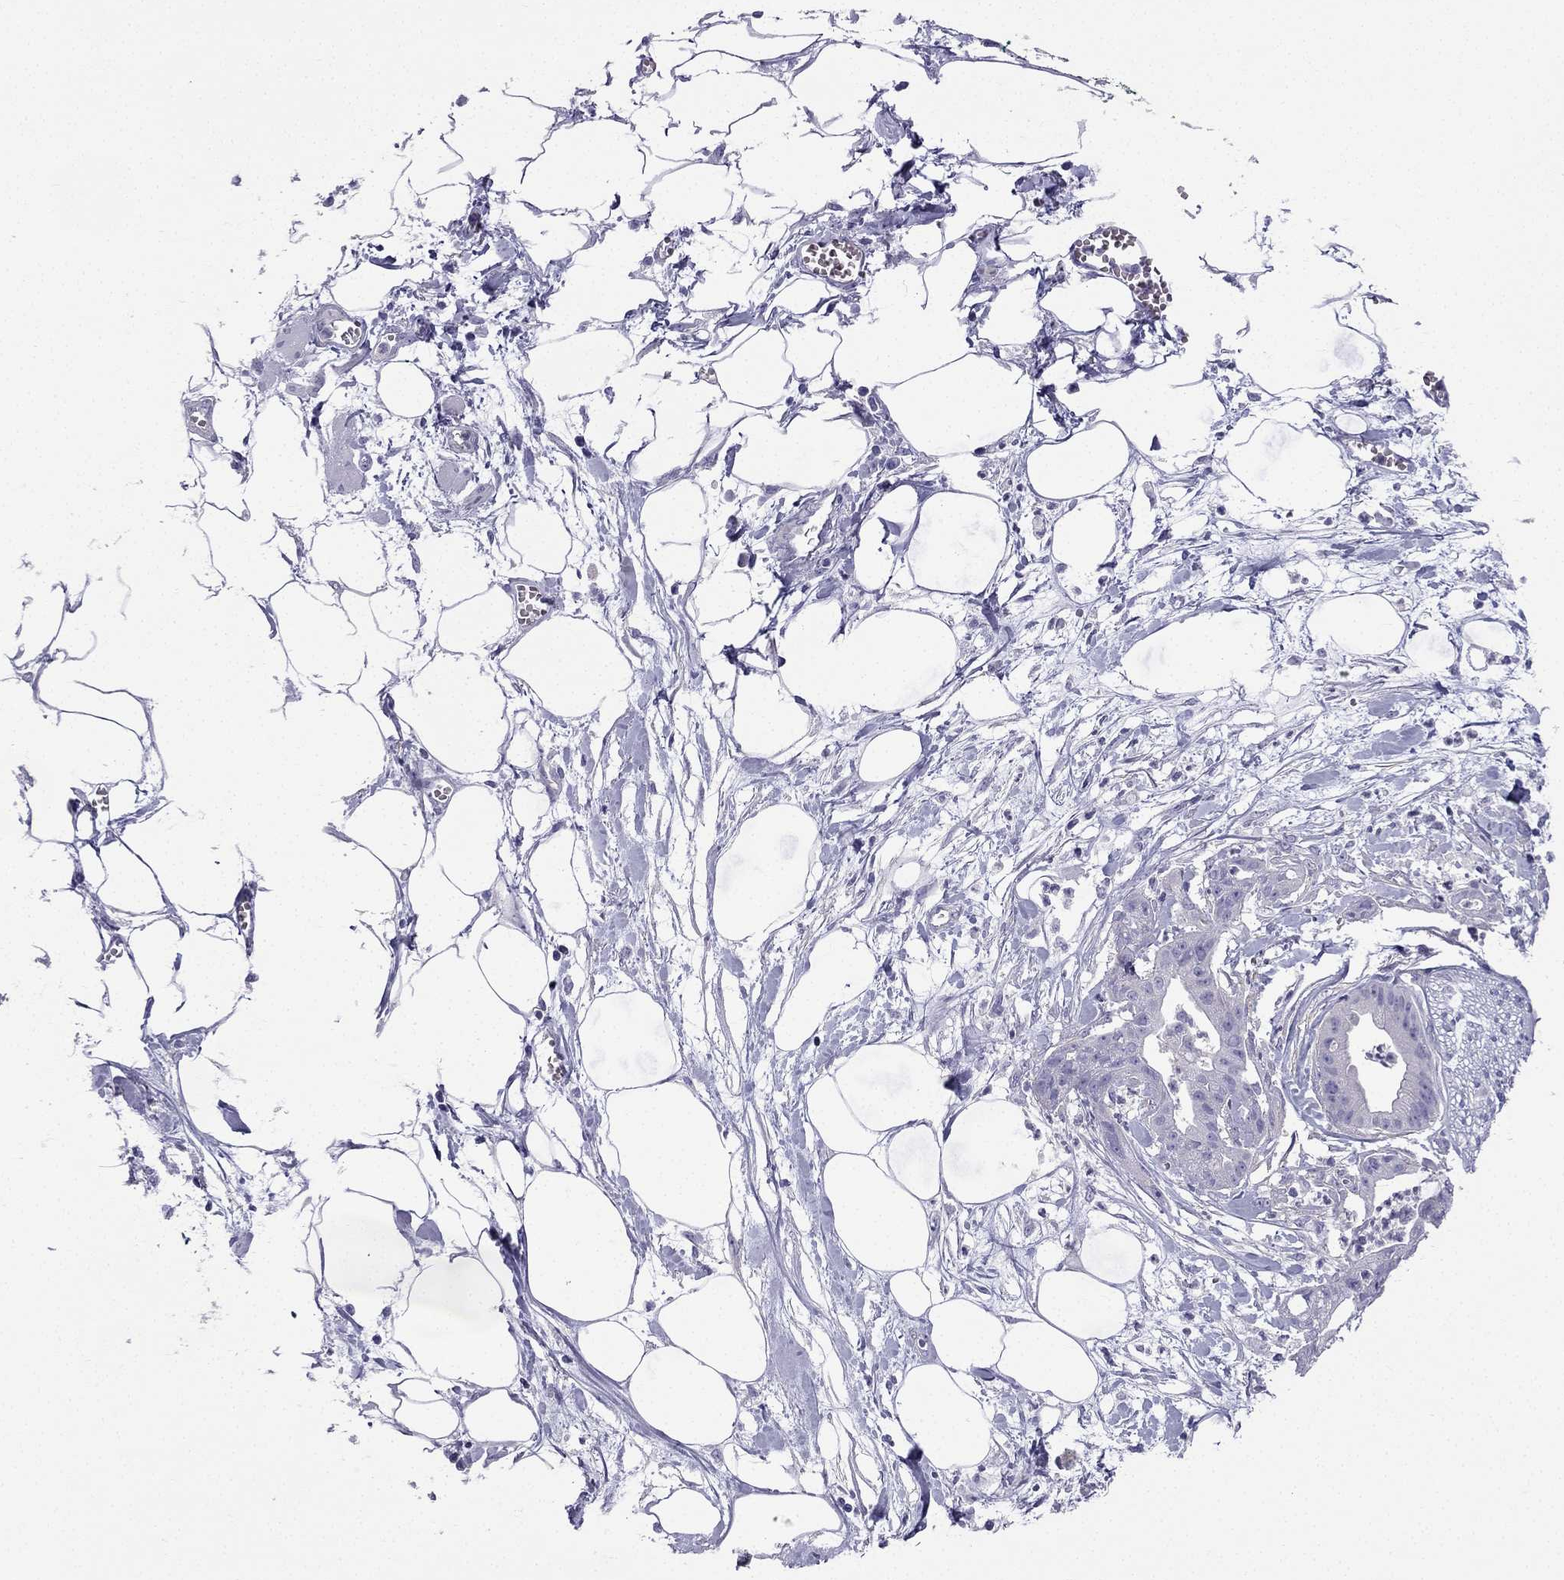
{"staining": {"intensity": "negative", "quantity": "none", "location": "none"}, "tissue": "pancreatic cancer", "cell_type": "Tumor cells", "image_type": "cancer", "snomed": [{"axis": "morphology", "description": "Normal tissue, NOS"}, {"axis": "morphology", "description": "Adenocarcinoma, NOS"}, {"axis": "topography", "description": "Lymph node"}, {"axis": "topography", "description": "Pancreas"}], "caption": "Pancreatic cancer (adenocarcinoma) was stained to show a protein in brown. There is no significant staining in tumor cells. Nuclei are stained in blue.", "gene": "GJA8", "patient": {"sex": "female", "age": 58}}